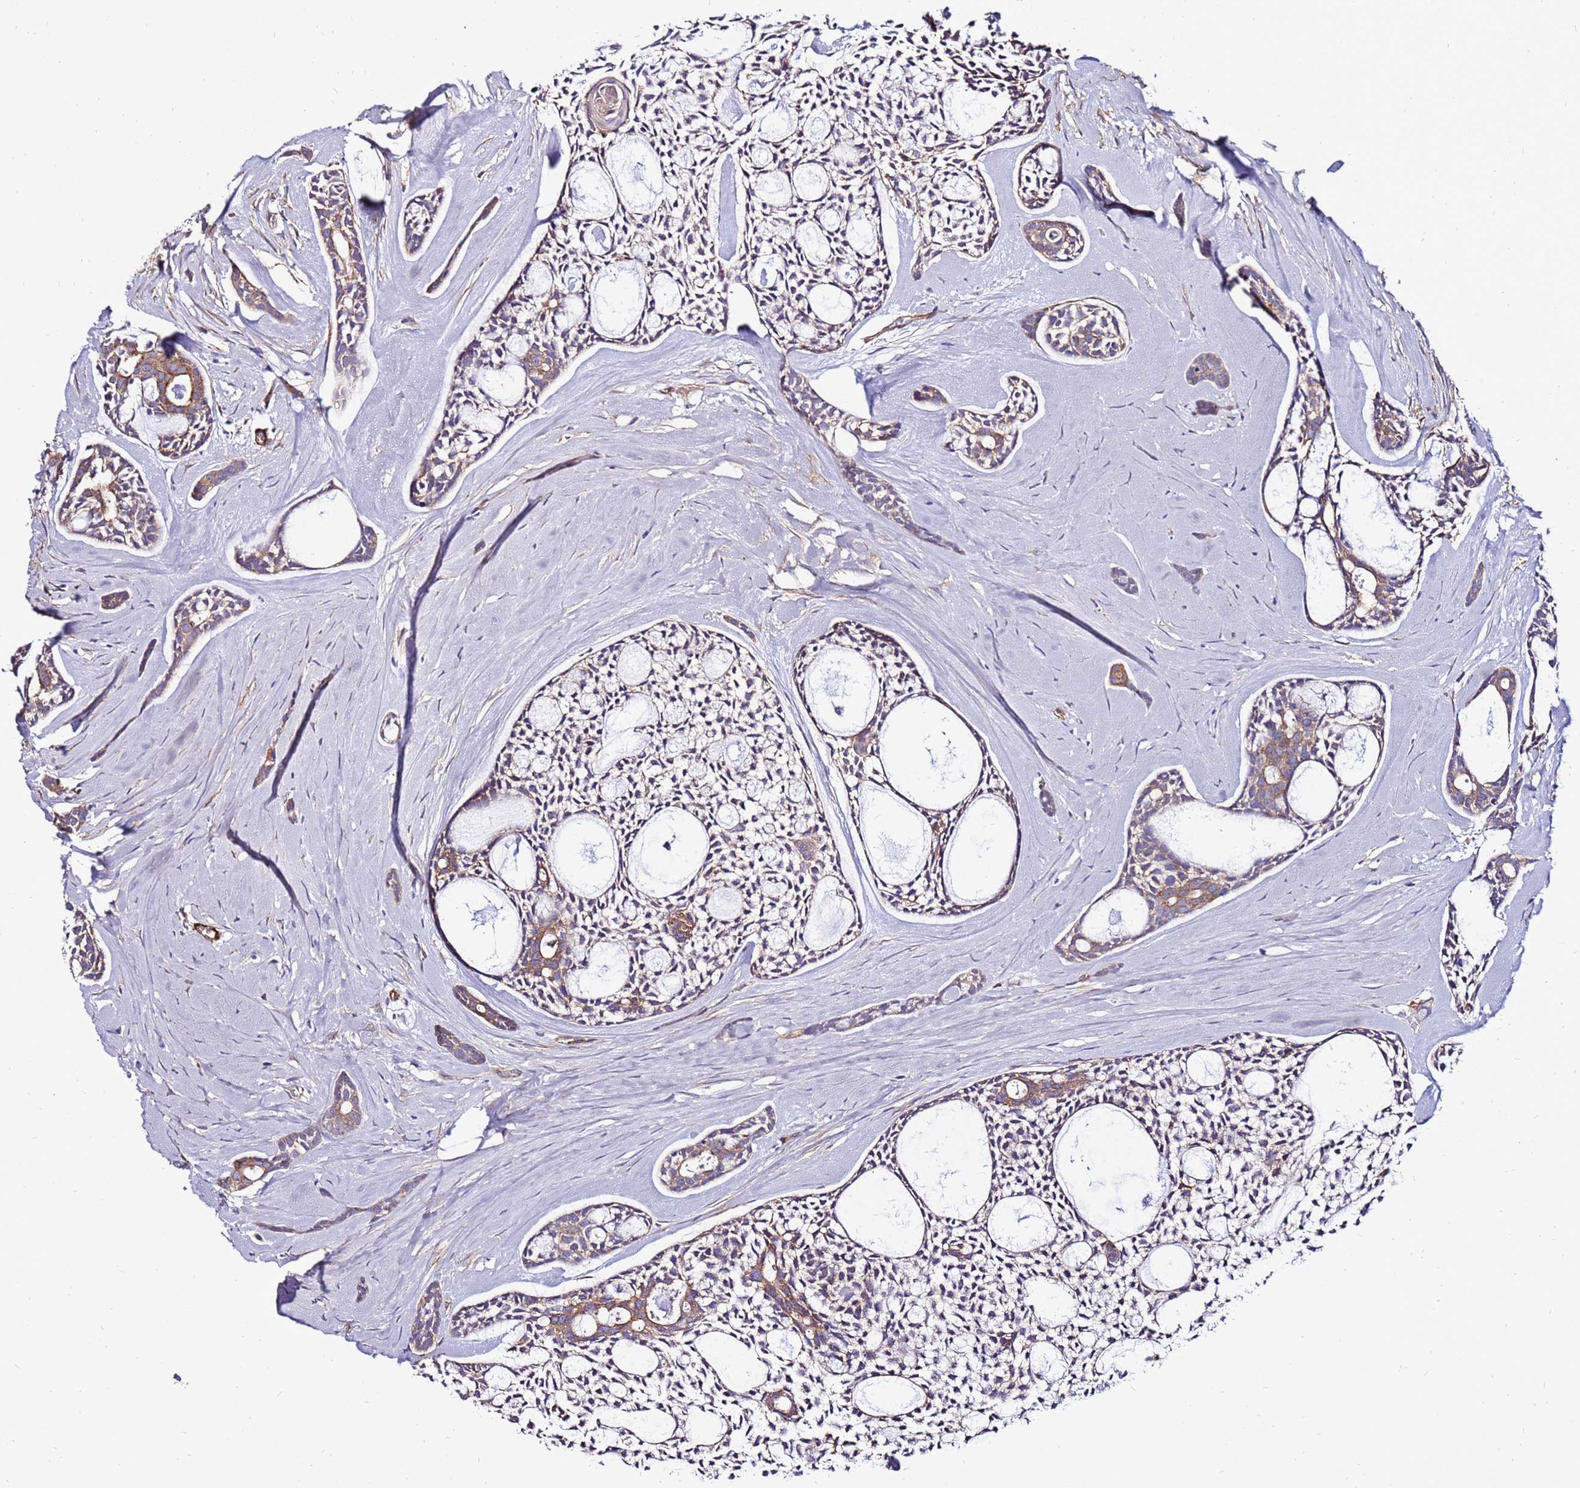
{"staining": {"intensity": "weak", "quantity": "25%-75%", "location": "cytoplasmic/membranous"}, "tissue": "head and neck cancer", "cell_type": "Tumor cells", "image_type": "cancer", "snomed": [{"axis": "morphology", "description": "Adenocarcinoma, NOS"}, {"axis": "topography", "description": "Subcutis"}, {"axis": "topography", "description": "Head-Neck"}], "caption": "Immunohistochemical staining of human head and neck adenocarcinoma demonstrates low levels of weak cytoplasmic/membranous protein positivity in about 25%-75% of tumor cells. The staining was performed using DAB, with brown indicating positive protein expression. Nuclei are stained blue with hematoxylin.", "gene": "EI24", "patient": {"sex": "female", "age": 73}}